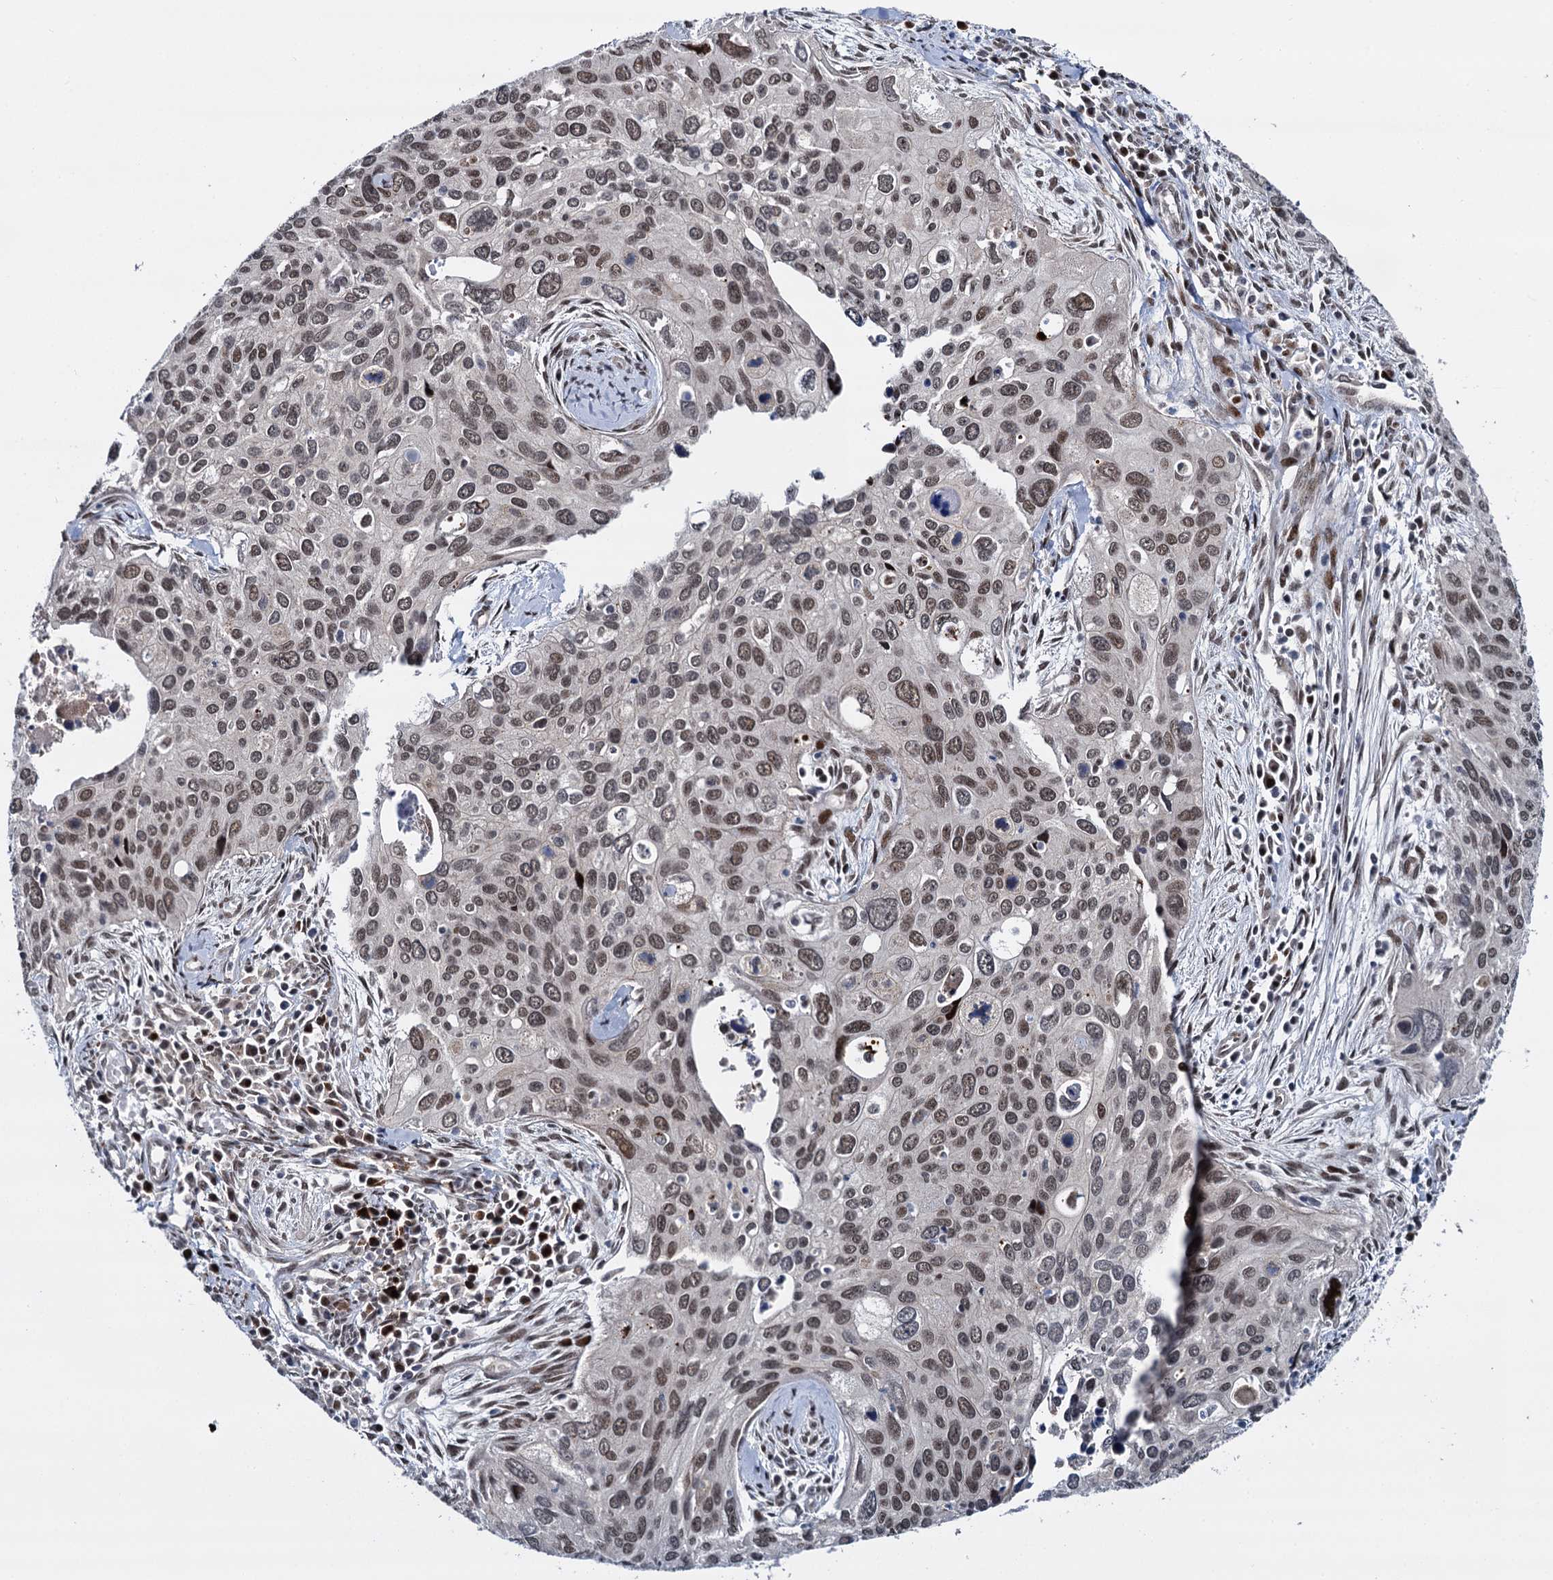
{"staining": {"intensity": "moderate", "quantity": "25%-75%", "location": "nuclear"}, "tissue": "cervical cancer", "cell_type": "Tumor cells", "image_type": "cancer", "snomed": [{"axis": "morphology", "description": "Squamous cell carcinoma, NOS"}, {"axis": "topography", "description": "Cervix"}], "caption": "Protein expression analysis of cervical squamous cell carcinoma shows moderate nuclear staining in approximately 25%-75% of tumor cells.", "gene": "RUFY2", "patient": {"sex": "female", "age": 55}}